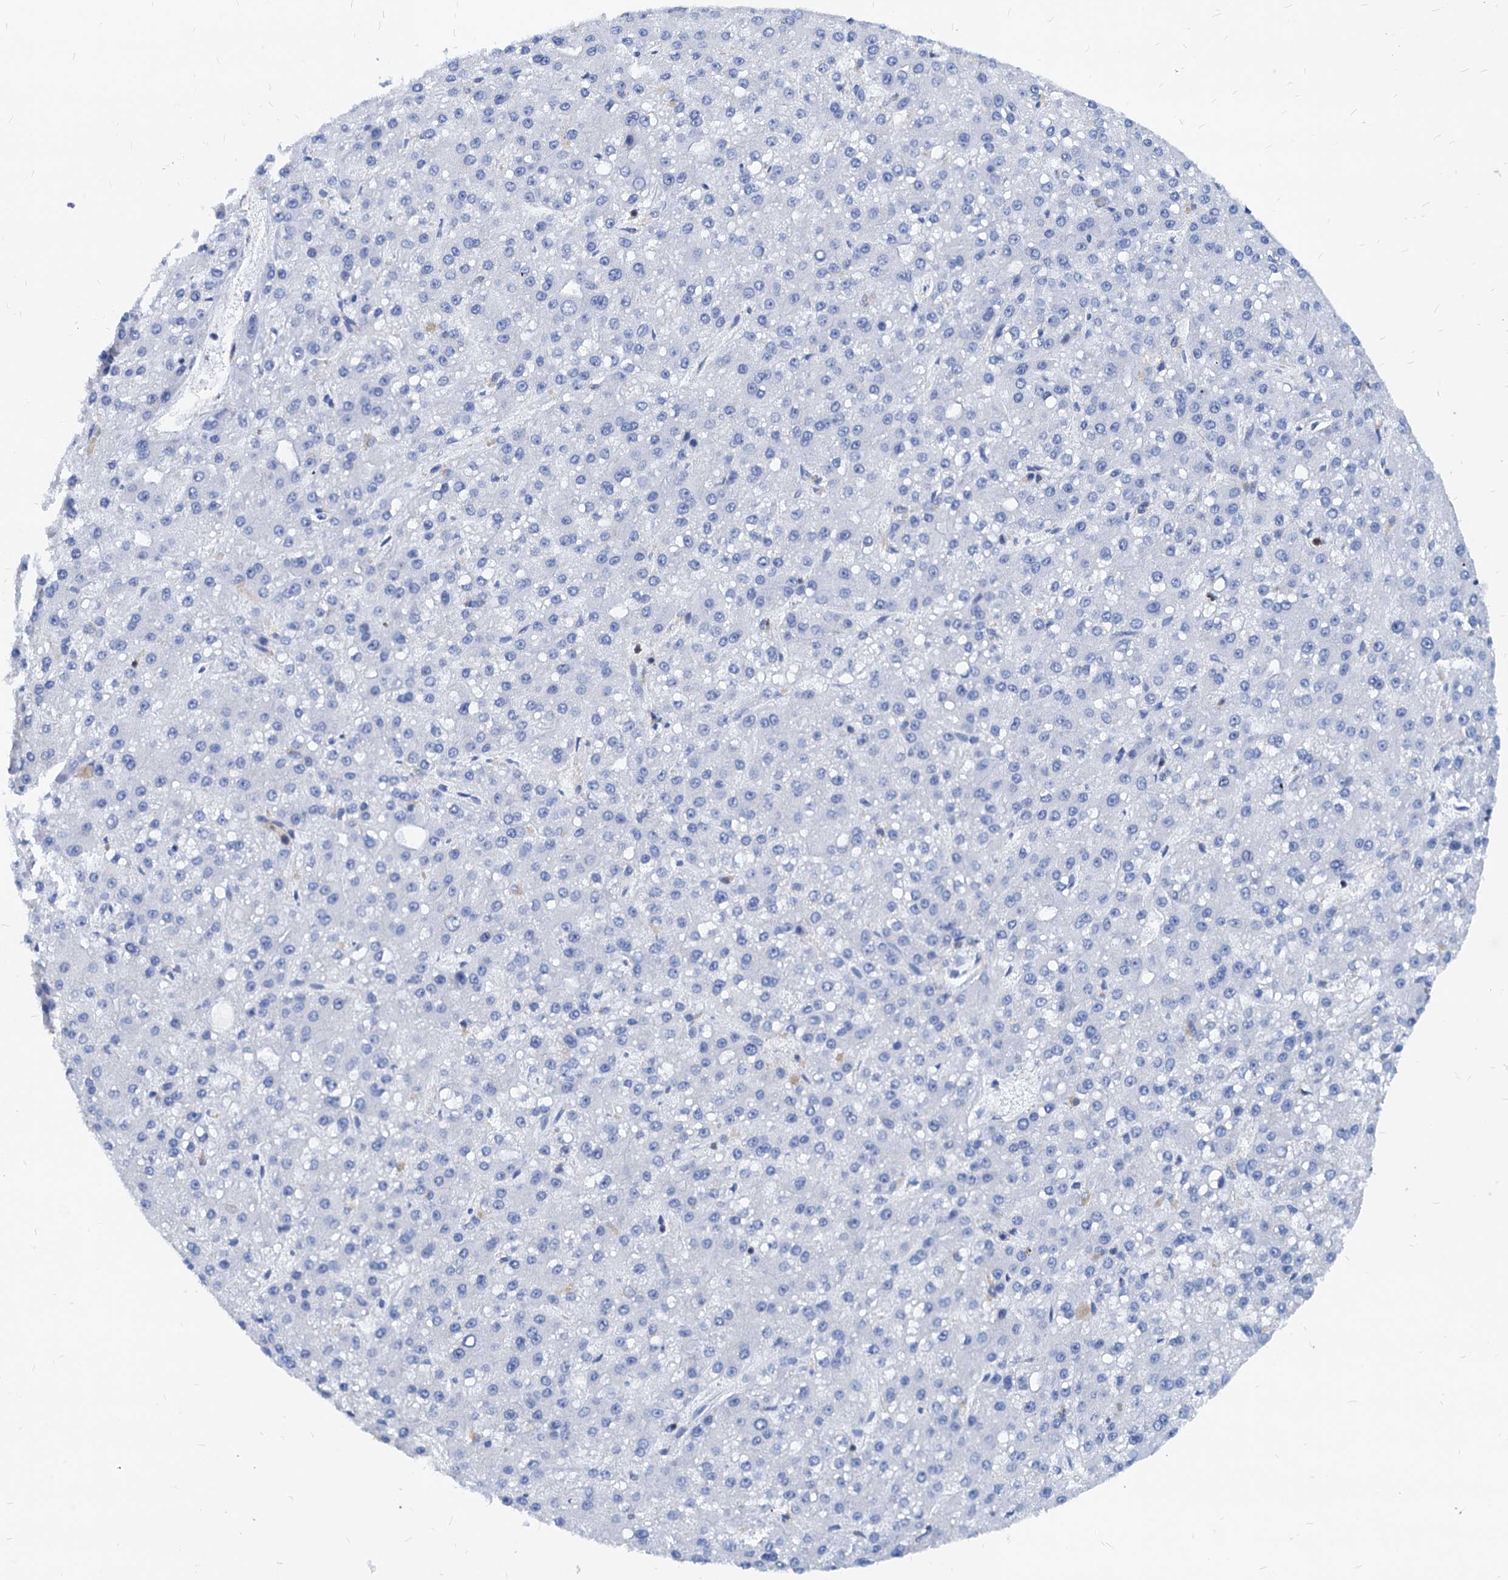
{"staining": {"intensity": "negative", "quantity": "none", "location": "none"}, "tissue": "liver cancer", "cell_type": "Tumor cells", "image_type": "cancer", "snomed": [{"axis": "morphology", "description": "Carcinoma, Hepatocellular, NOS"}, {"axis": "topography", "description": "Liver"}], "caption": "High power microscopy image of an immunohistochemistry (IHC) micrograph of liver cancer, revealing no significant staining in tumor cells.", "gene": "LCP2", "patient": {"sex": "male", "age": 67}}